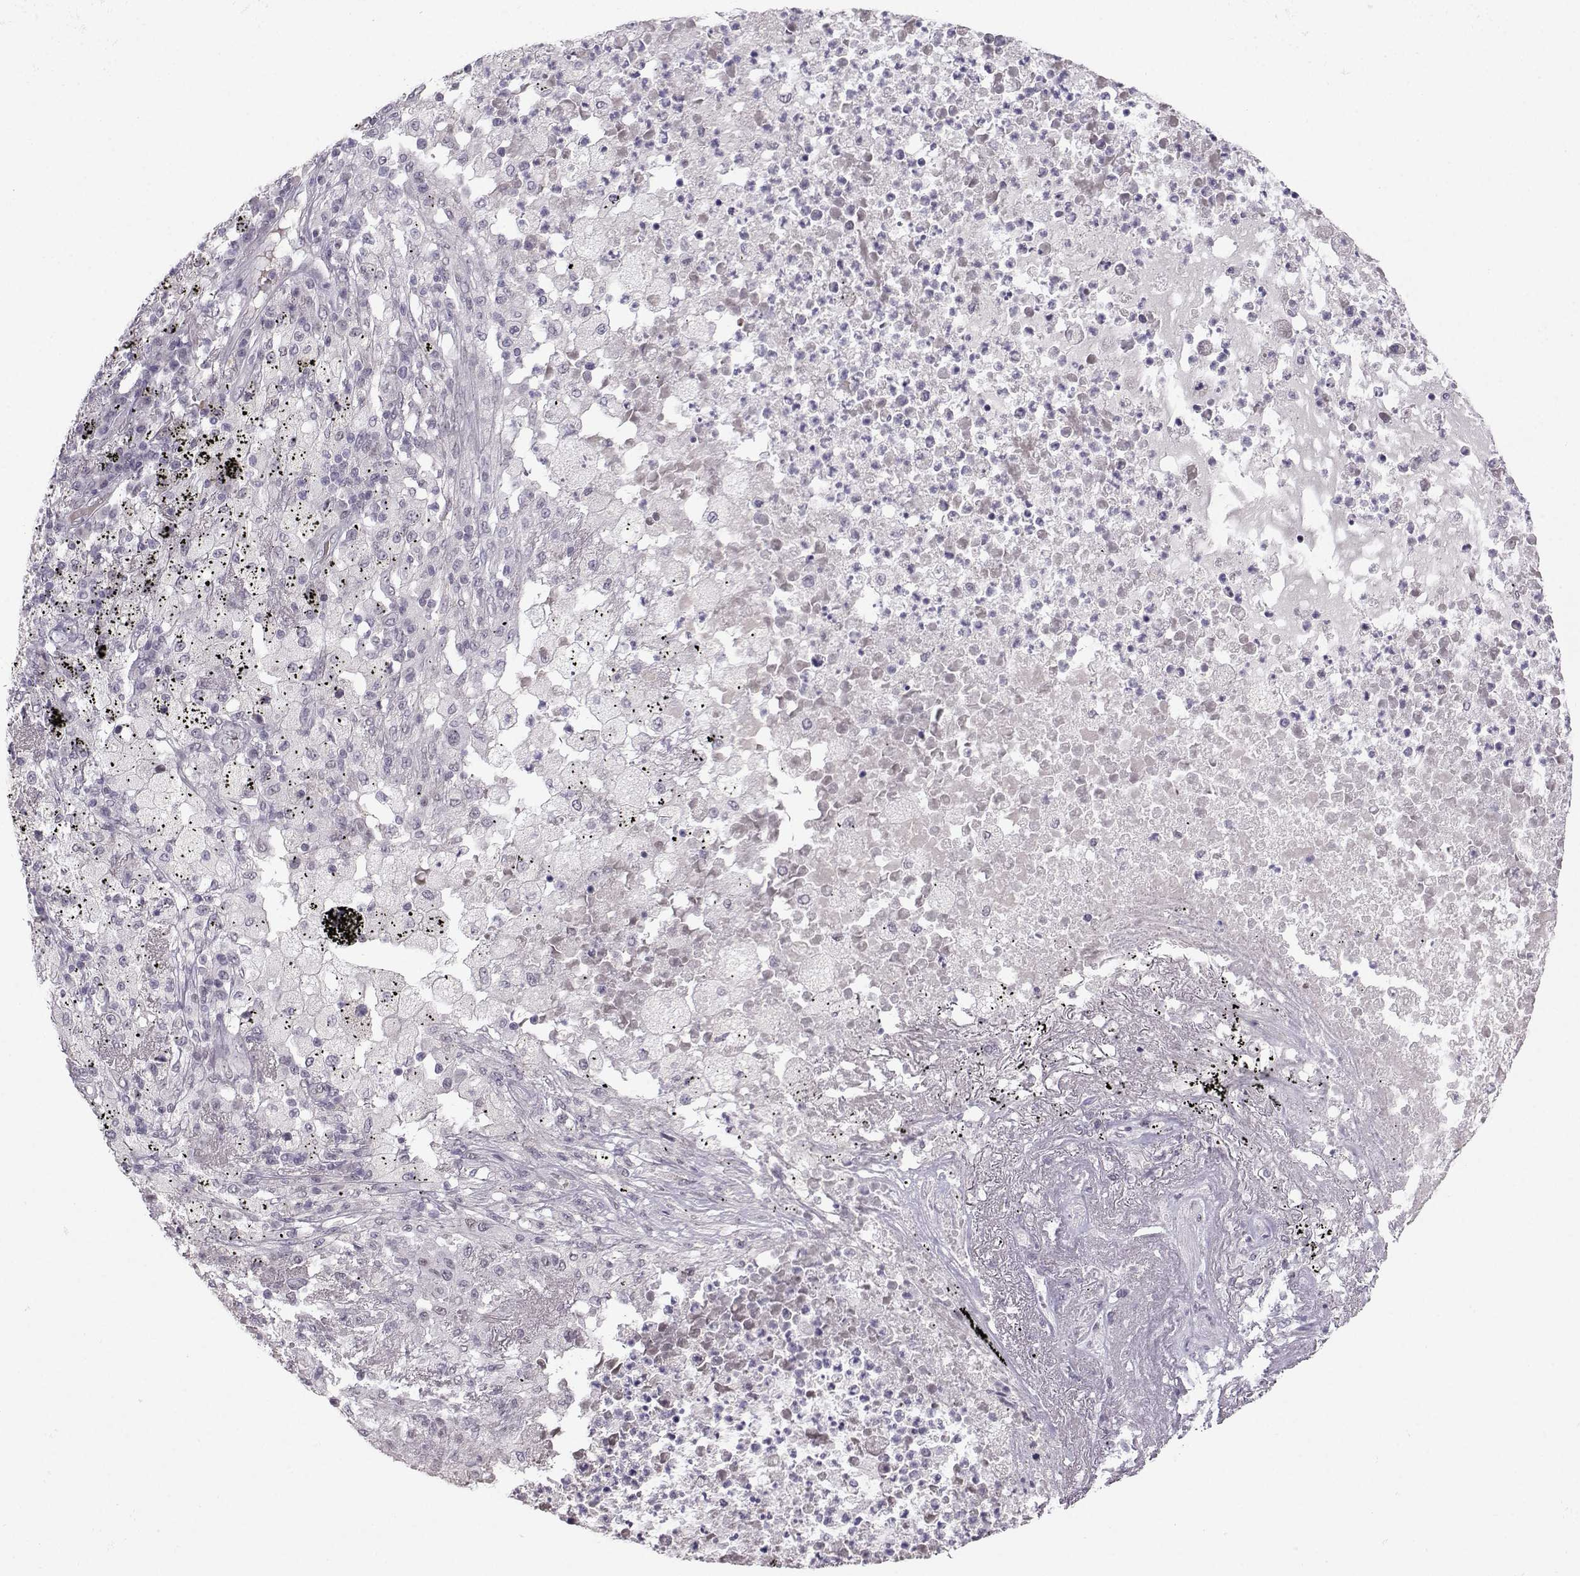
{"staining": {"intensity": "negative", "quantity": "none", "location": "none"}, "tissue": "lung cancer", "cell_type": "Tumor cells", "image_type": "cancer", "snomed": [{"axis": "morphology", "description": "Adenocarcinoma, NOS"}, {"axis": "topography", "description": "Lung"}], "caption": "Tumor cells show no significant protein expression in lung adenocarcinoma. (DAB immunohistochemistry (IHC), high magnification).", "gene": "LIN28A", "patient": {"sex": "female", "age": 73}}